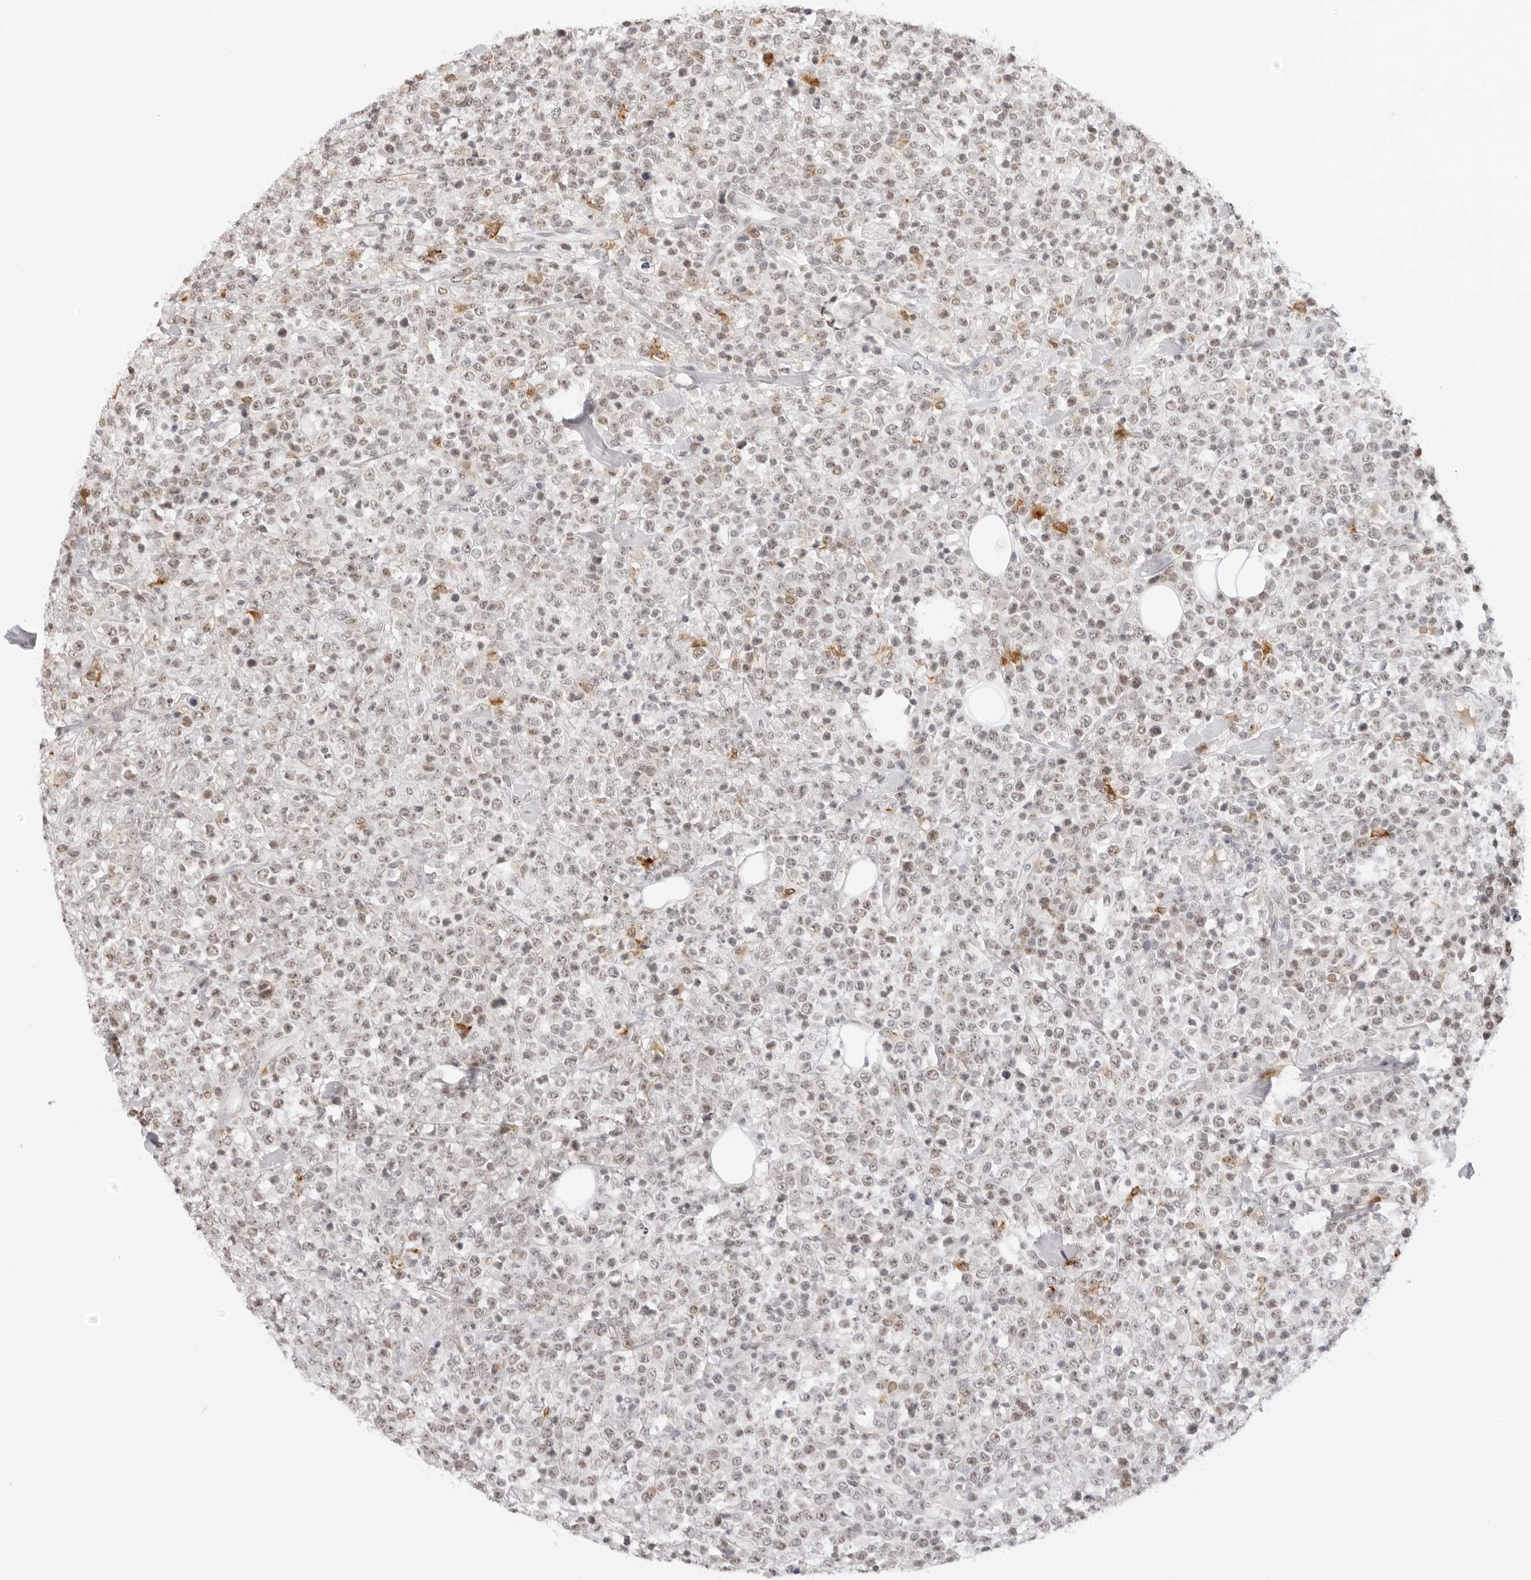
{"staining": {"intensity": "weak", "quantity": ">75%", "location": "nuclear"}, "tissue": "lymphoma", "cell_type": "Tumor cells", "image_type": "cancer", "snomed": [{"axis": "morphology", "description": "Malignant lymphoma, non-Hodgkin's type, High grade"}, {"axis": "topography", "description": "Colon"}], "caption": "Weak nuclear staining for a protein is present in about >75% of tumor cells of malignant lymphoma, non-Hodgkin's type (high-grade) using immunohistochemistry (IHC).", "gene": "MSH6", "patient": {"sex": "female", "age": 53}}